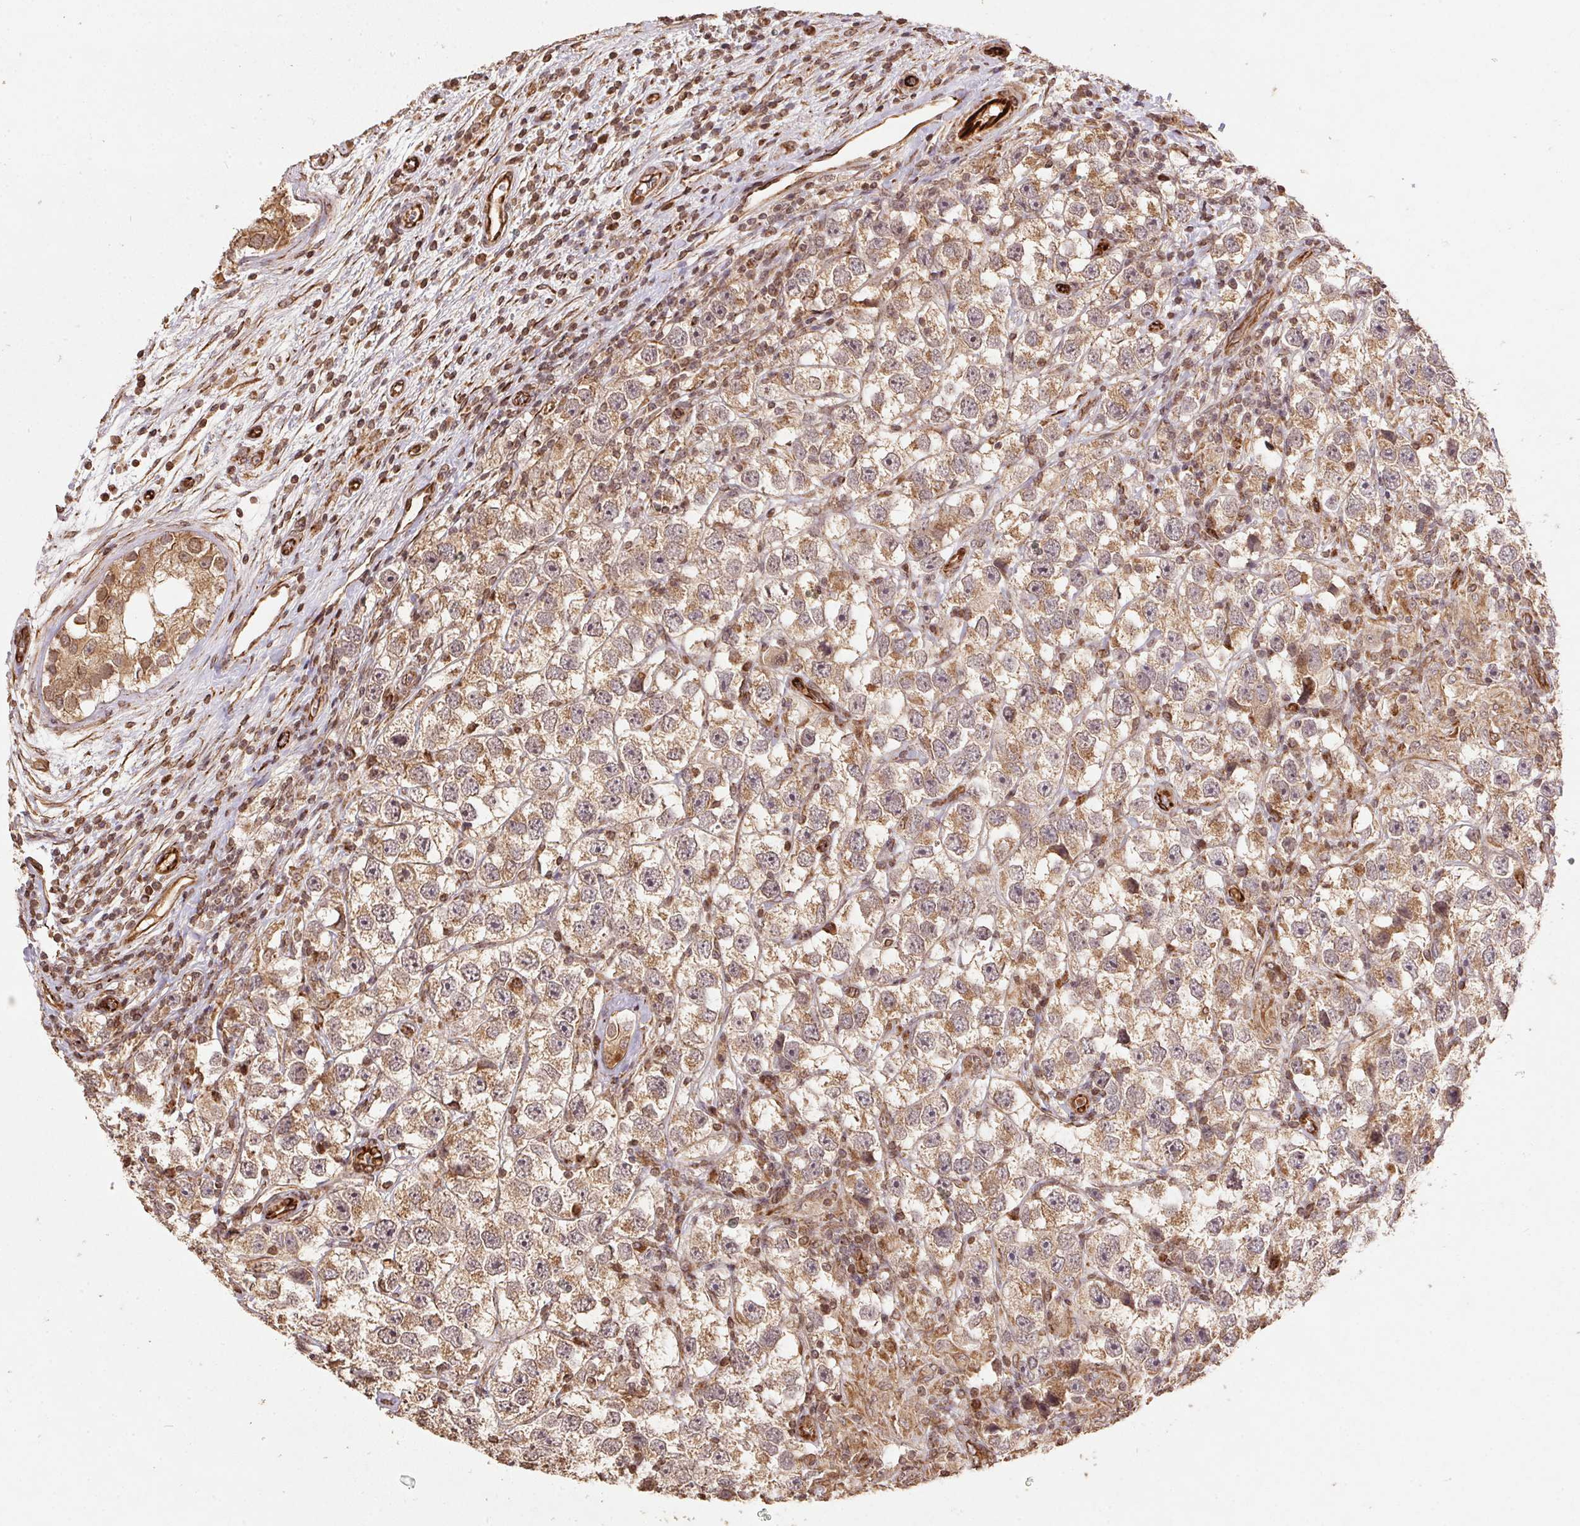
{"staining": {"intensity": "moderate", "quantity": ">75%", "location": "cytoplasmic/membranous"}, "tissue": "testis cancer", "cell_type": "Tumor cells", "image_type": "cancer", "snomed": [{"axis": "morphology", "description": "Seminoma, NOS"}, {"axis": "topography", "description": "Testis"}], "caption": "Moderate cytoplasmic/membranous staining is seen in about >75% of tumor cells in testis cancer (seminoma). (Stains: DAB (3,3'-diaminobenzidine) in brown, nuclei in blue, Microscopy: brightfield microscopy at high magnification).", "gene": "SPRED2", "patient": {"sex": "male", "age": 26}}